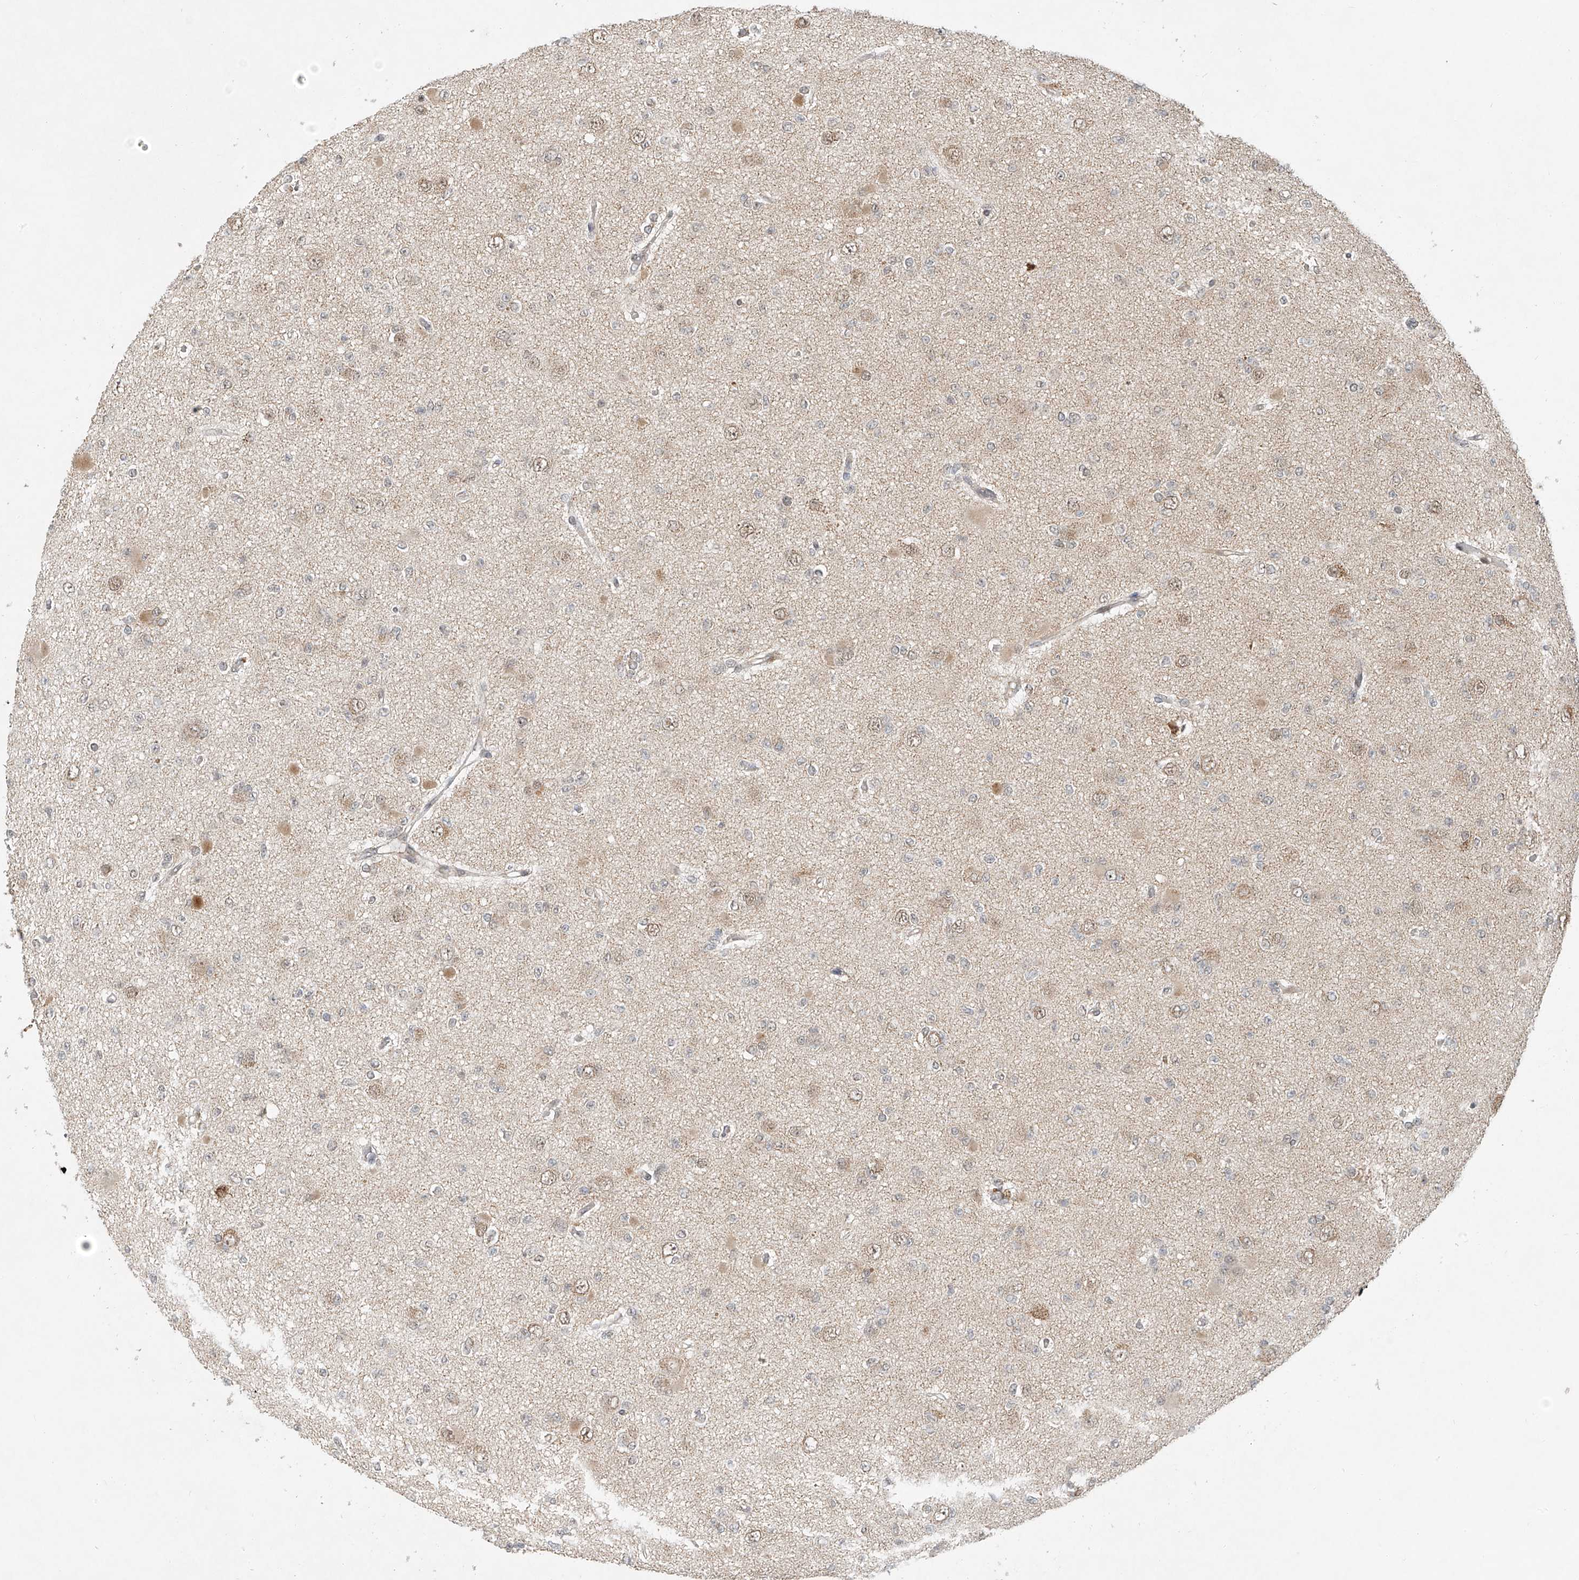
{"staining": {"intensity": "weak", "quantity": "25%-75%", "location": "cytoplasmic/membranous,nuclear"}, "tissue": "glioma", "cell_type": "Tumor cells", "image_type": "cancer", "snomed": [{"axis": "morphology", "description": "Glioma, malignant, Low grade"}, {"axis": "topography", "description": "Brain"}], "caption": "Immunohistochemical staining of glioma demonstrates low levels of weak cytoplasmic/membranous and nuclear positivity in approximately 25%-75% of tumor cells. (brown staining indicates protein expression, while blue staining denotes nuclei).", "gene": "SYTL3", "patient": {"sex": "female", "age": 22}}